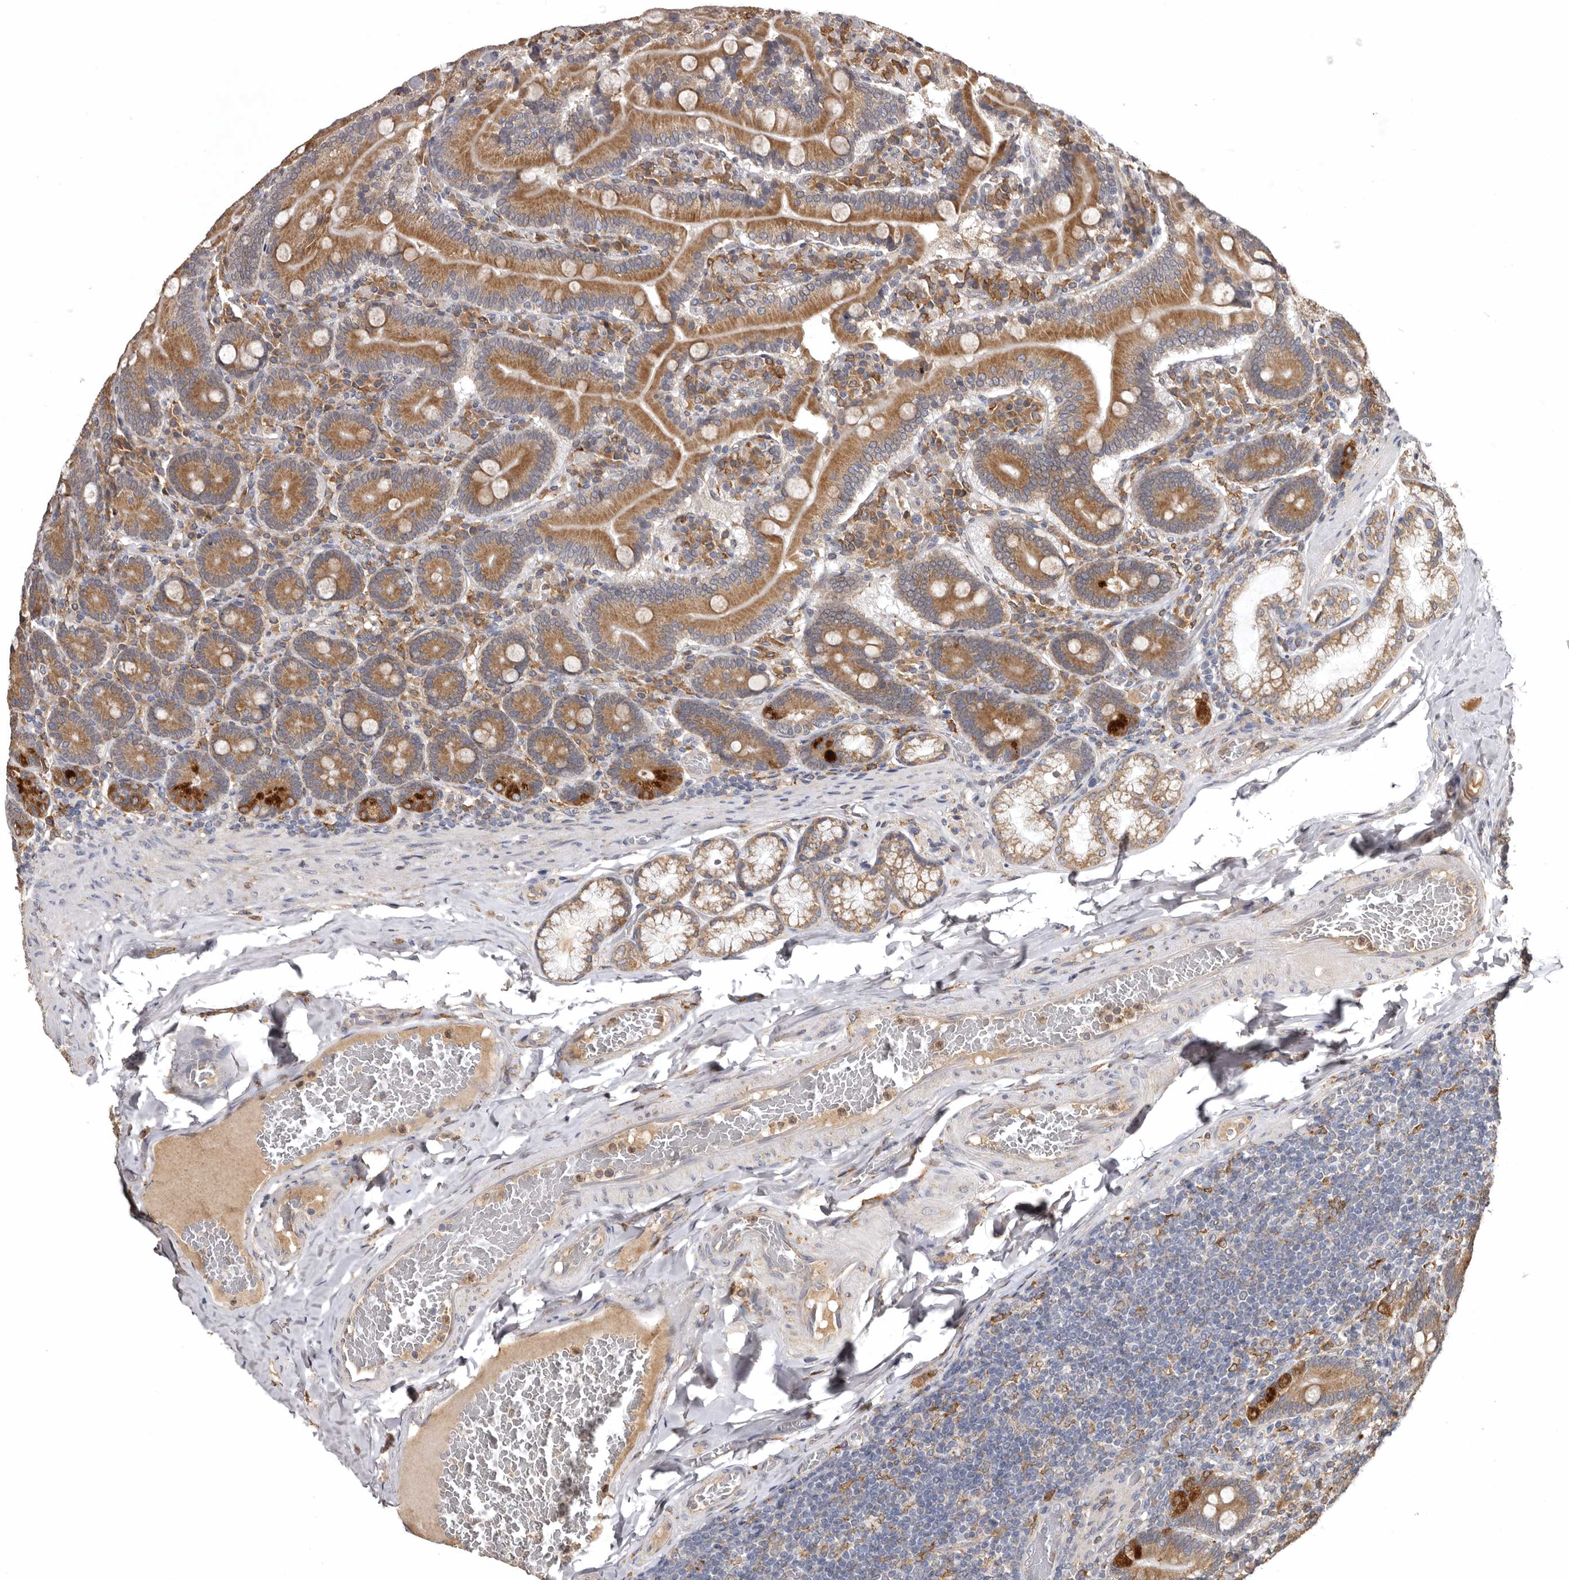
{"staining": {"intensity": "moderate", "quantity": ">75%", "location": "cytoplasmic/membranous"}, "tissue": "duodenum", "cell_type": "Glandular cells", "image_type": "normal", "snomed": [{"axis": "morphology", "description": "Normal tissue, NOS"}, {"axis": "topography", "description": "Duodenum"}], "caption": "Glandular cells reveal moderate cytoplasmic/membranous expression in about >75% of cells in unremarkable duodenum. (IHC, brightfield microscopy, high magnification).", "gene": "INKA2", "patient": {"sex": "female", "age": 62}}